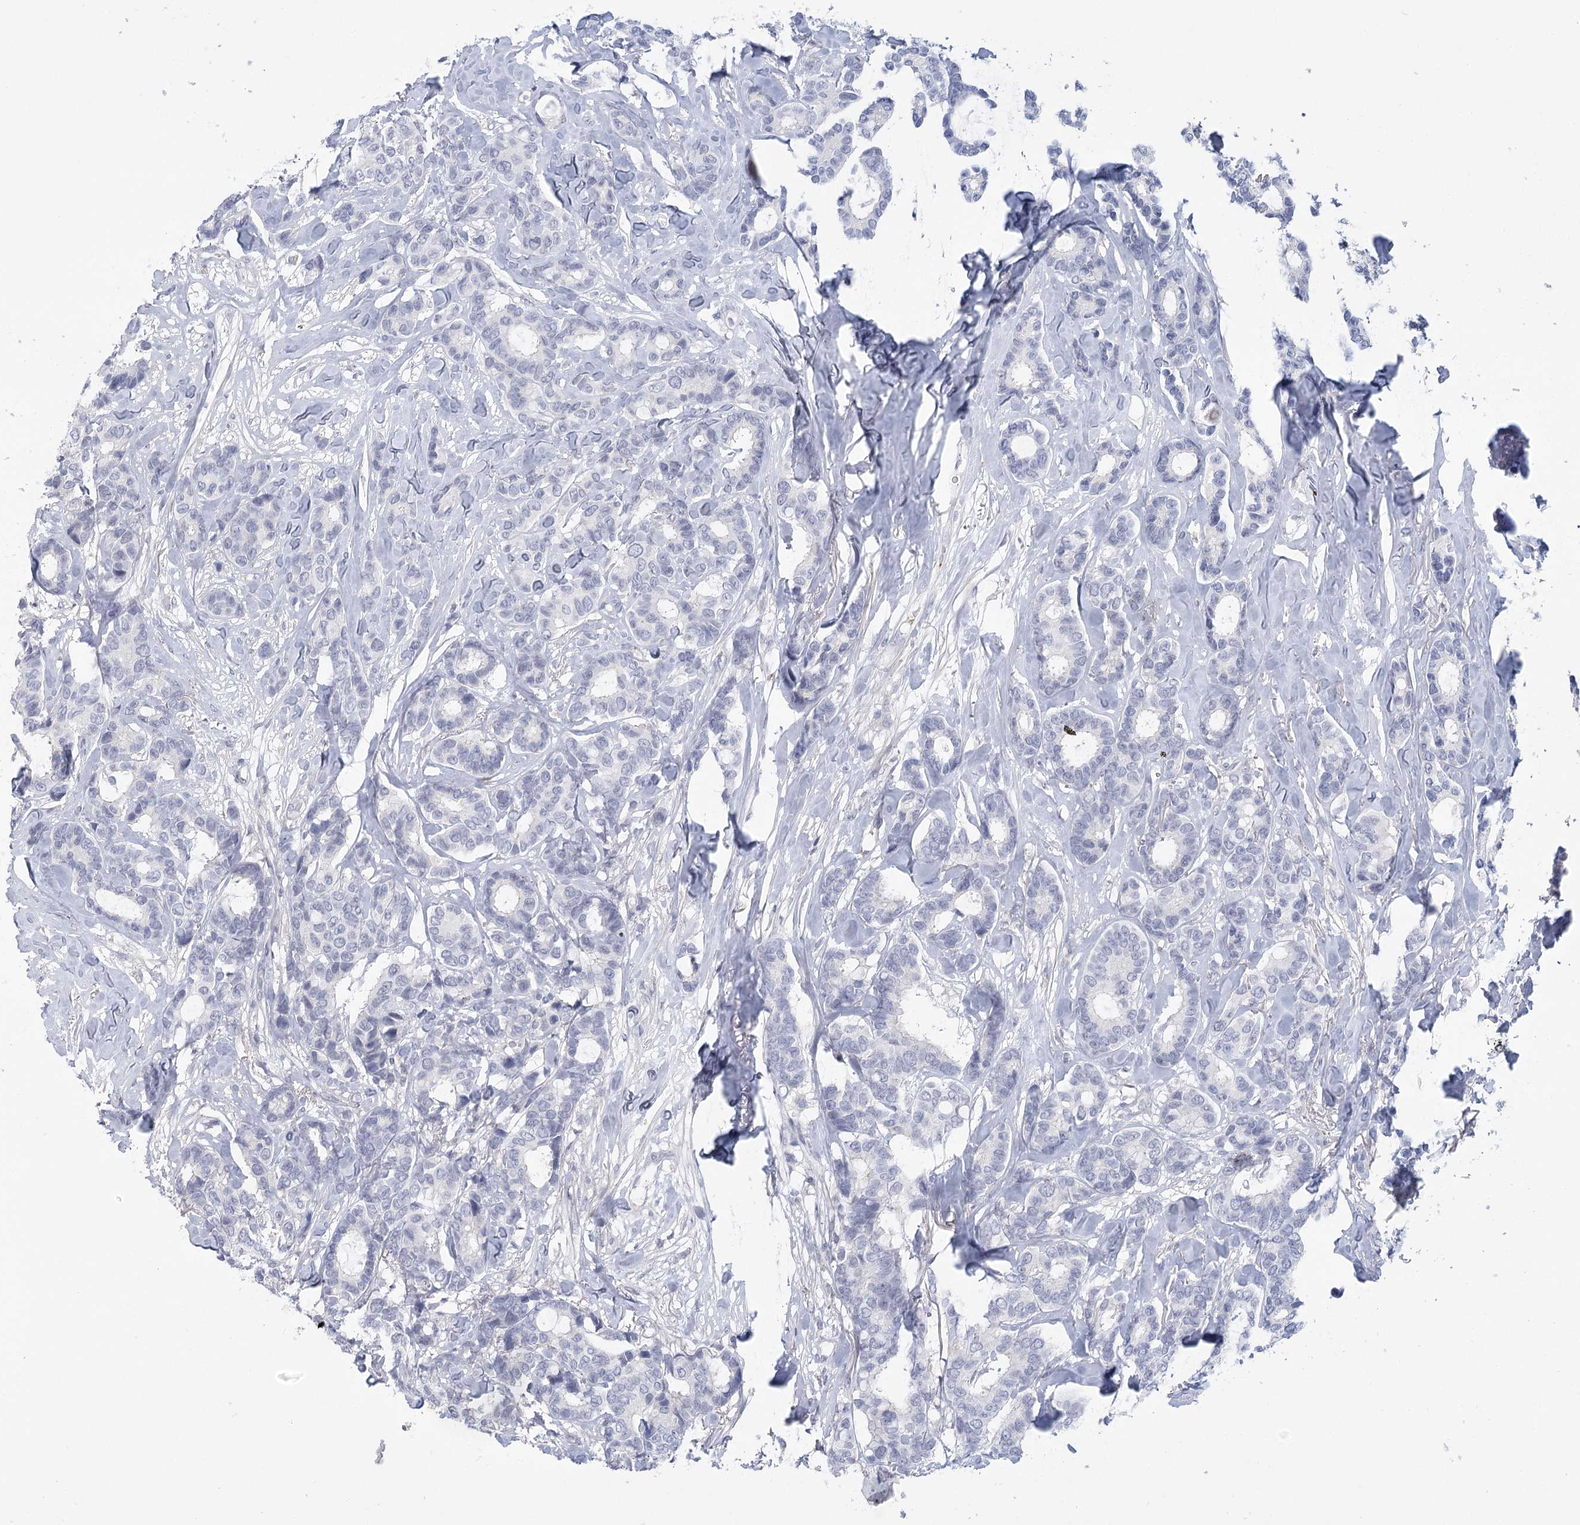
{"staining": {"intensity": "negative", "quantity": "none", "location": "none"}, "tissue": "breast cancer", "cell_type": "Tumor cells", "image_type": "cancer", "snomed": [{"axis": "morphology", "description": "Duct carcinoma"}, {"axis": "topography", "description": "Breast"}], "caption": "IHC photomicrograph of infiltrating ductal carcinoma (breast) stained for a protein (brown), which reveals no positivity in tumor cells.", "gene": "FAM76B", "patient": {"sex": "female", "age": 87}}